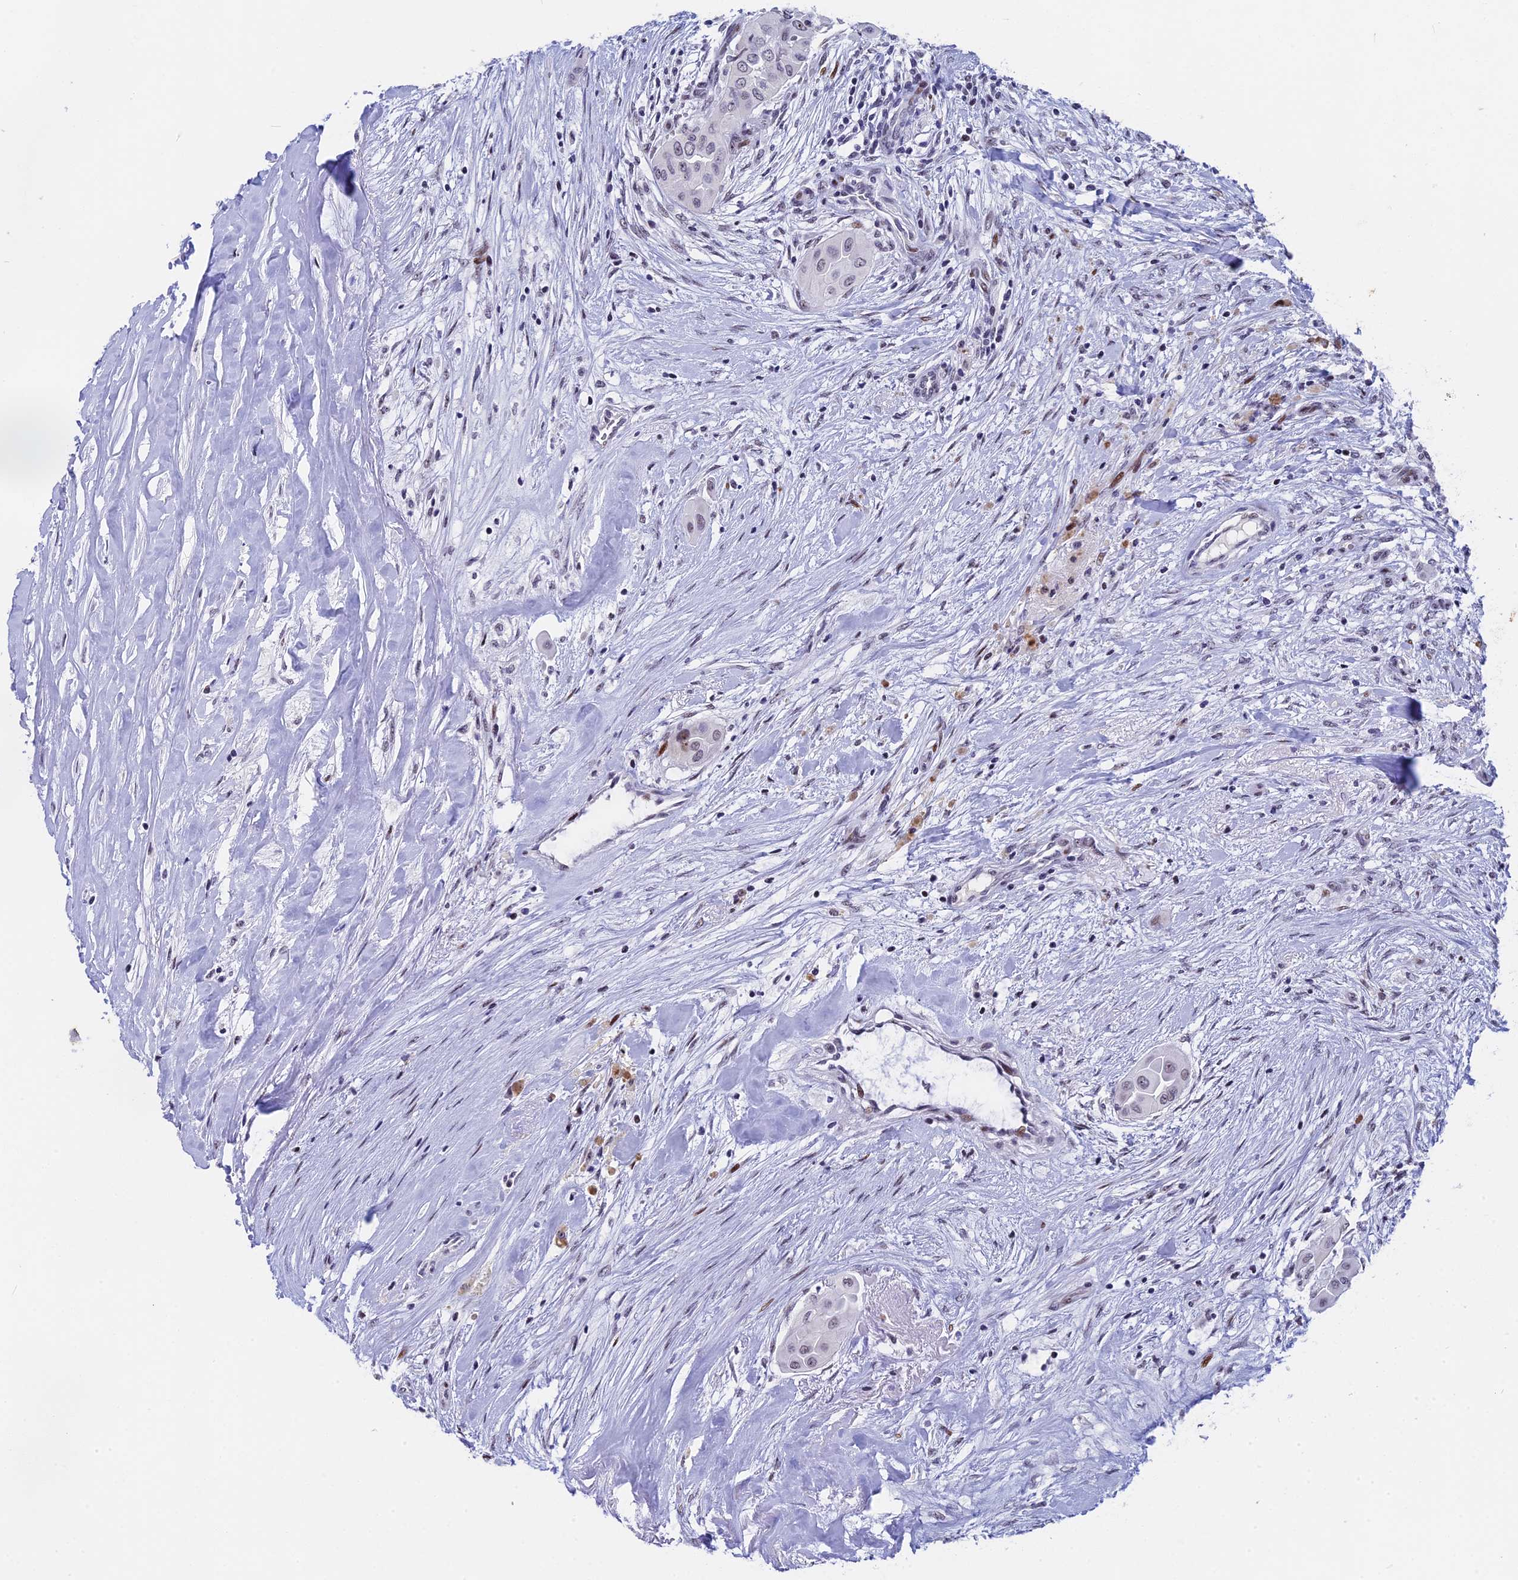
{"staining": {"intensity": "moderate", "quantity": "<25%", "location": "nuclear"}, "tissue": "thyroid cancer", "cell_type": "Tumor cells", "image_type": "cancer", "snomed": [{"axis": "morphology", "description": "Papillary adenocarcinoma, NOS"}, {"axis": "topography", "description": "Thyroid gland"}], "caption": "A brown stain labels moderate nuclear expression of a protein in thyroid cancer tumor cells.", "gene": "NSA2", "patient": {"sex": "female", "age": 59}}